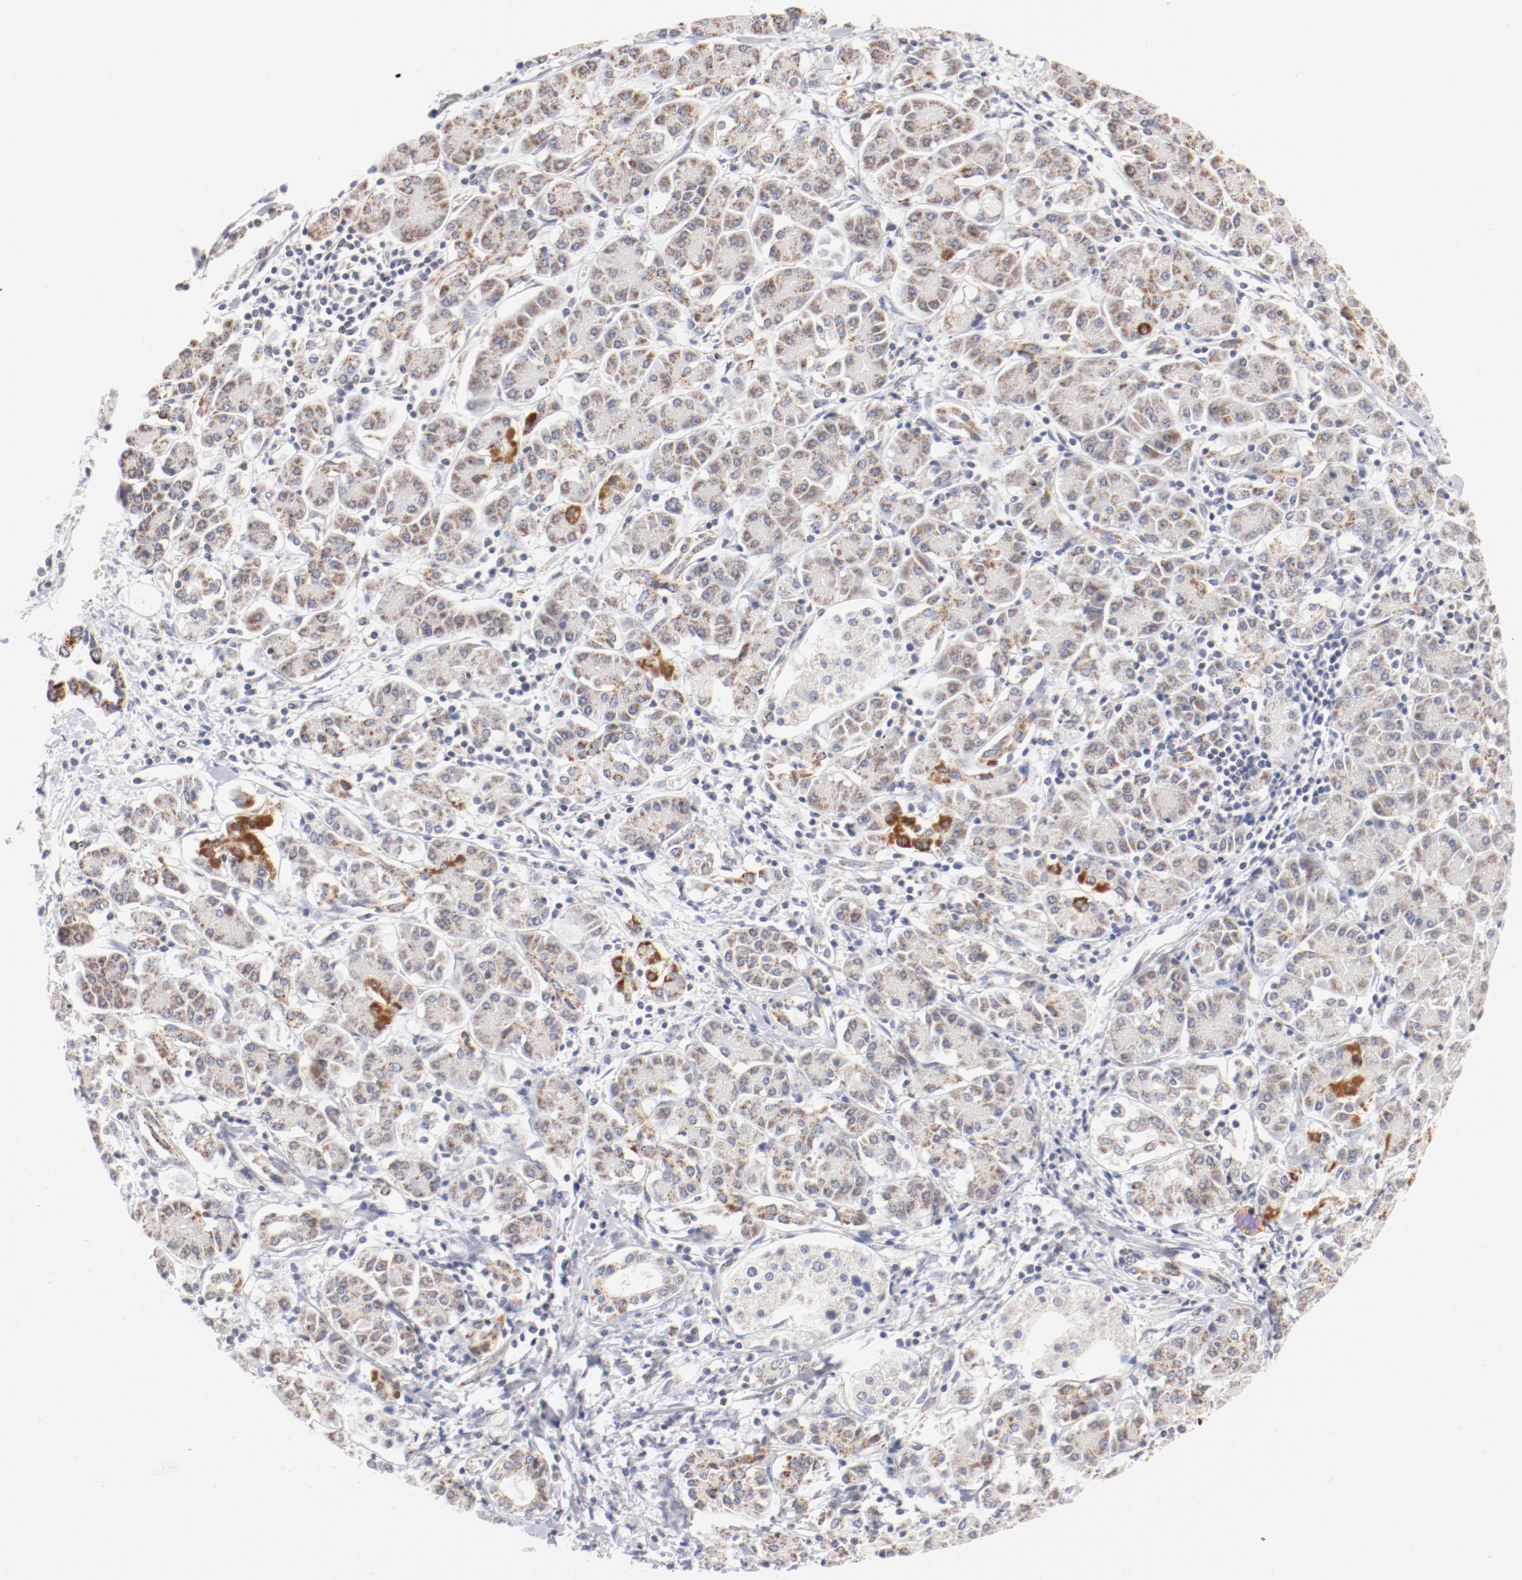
{"staining": {"intensity": "moderate", "quantity": ">75%", "location": "cytoplasmic/membranous"}, "tissue": "pancreatic cancer", "cell_type": "Tumor cells", "image_type": "cancer", "snomed": [{"axis": "morphology", "description": "Adenocarcinoma, NOS"}, {"axis": "topography", "description": "Pancreas"}], "caption": "Immunohistochemistry (IHC) image of pancreatic adenocarcinoma stained for a protein (brown), which exhibits medium levels of moderate cytoplasmic/membranous positivity in approximately >75% of tumor cells.", "gene": "MRPL58", "patient": {"sex": "female", "age": 57}}